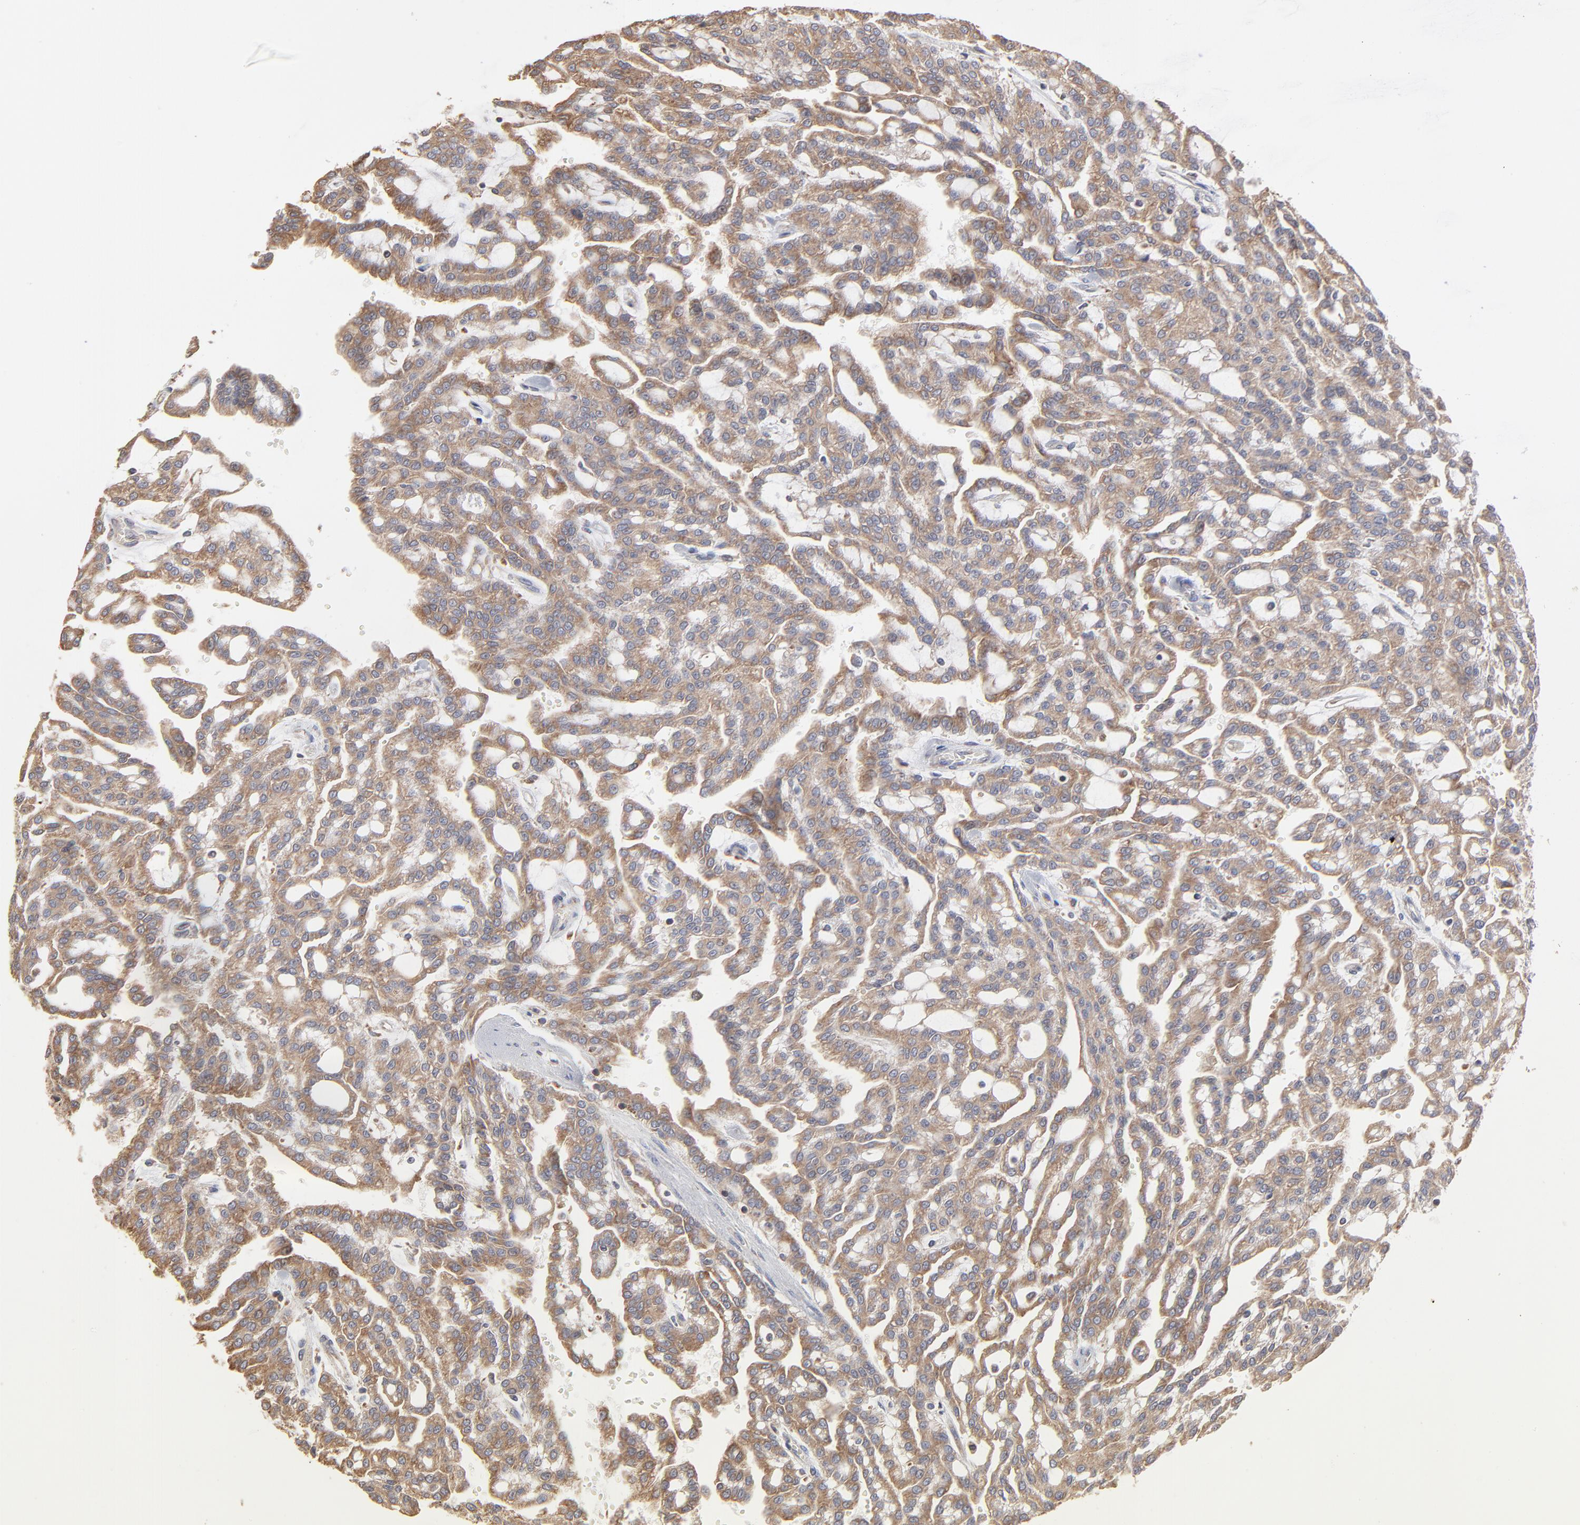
{"staining": {"intensity": "moderate", "quantity": ">75%", "location": "cytoplasmic/membranous"}, "tissue": "renal cancer", "cell_type": "Tumor cells", "image_type": "cancer", "snomed": [{"axis": "morphology", "description": "Adenocarcinoma, NOS"}, {"axis": "topography", "description": "Kidney"}], "caption": "Renal cancer stained for a protein (brown) demonstrates moderate cytoplasmic/membranous positive expression in approximately >75% of tumor cells.", "gene": "RNF213", "patient": {"sex": "male", "age": 63}}